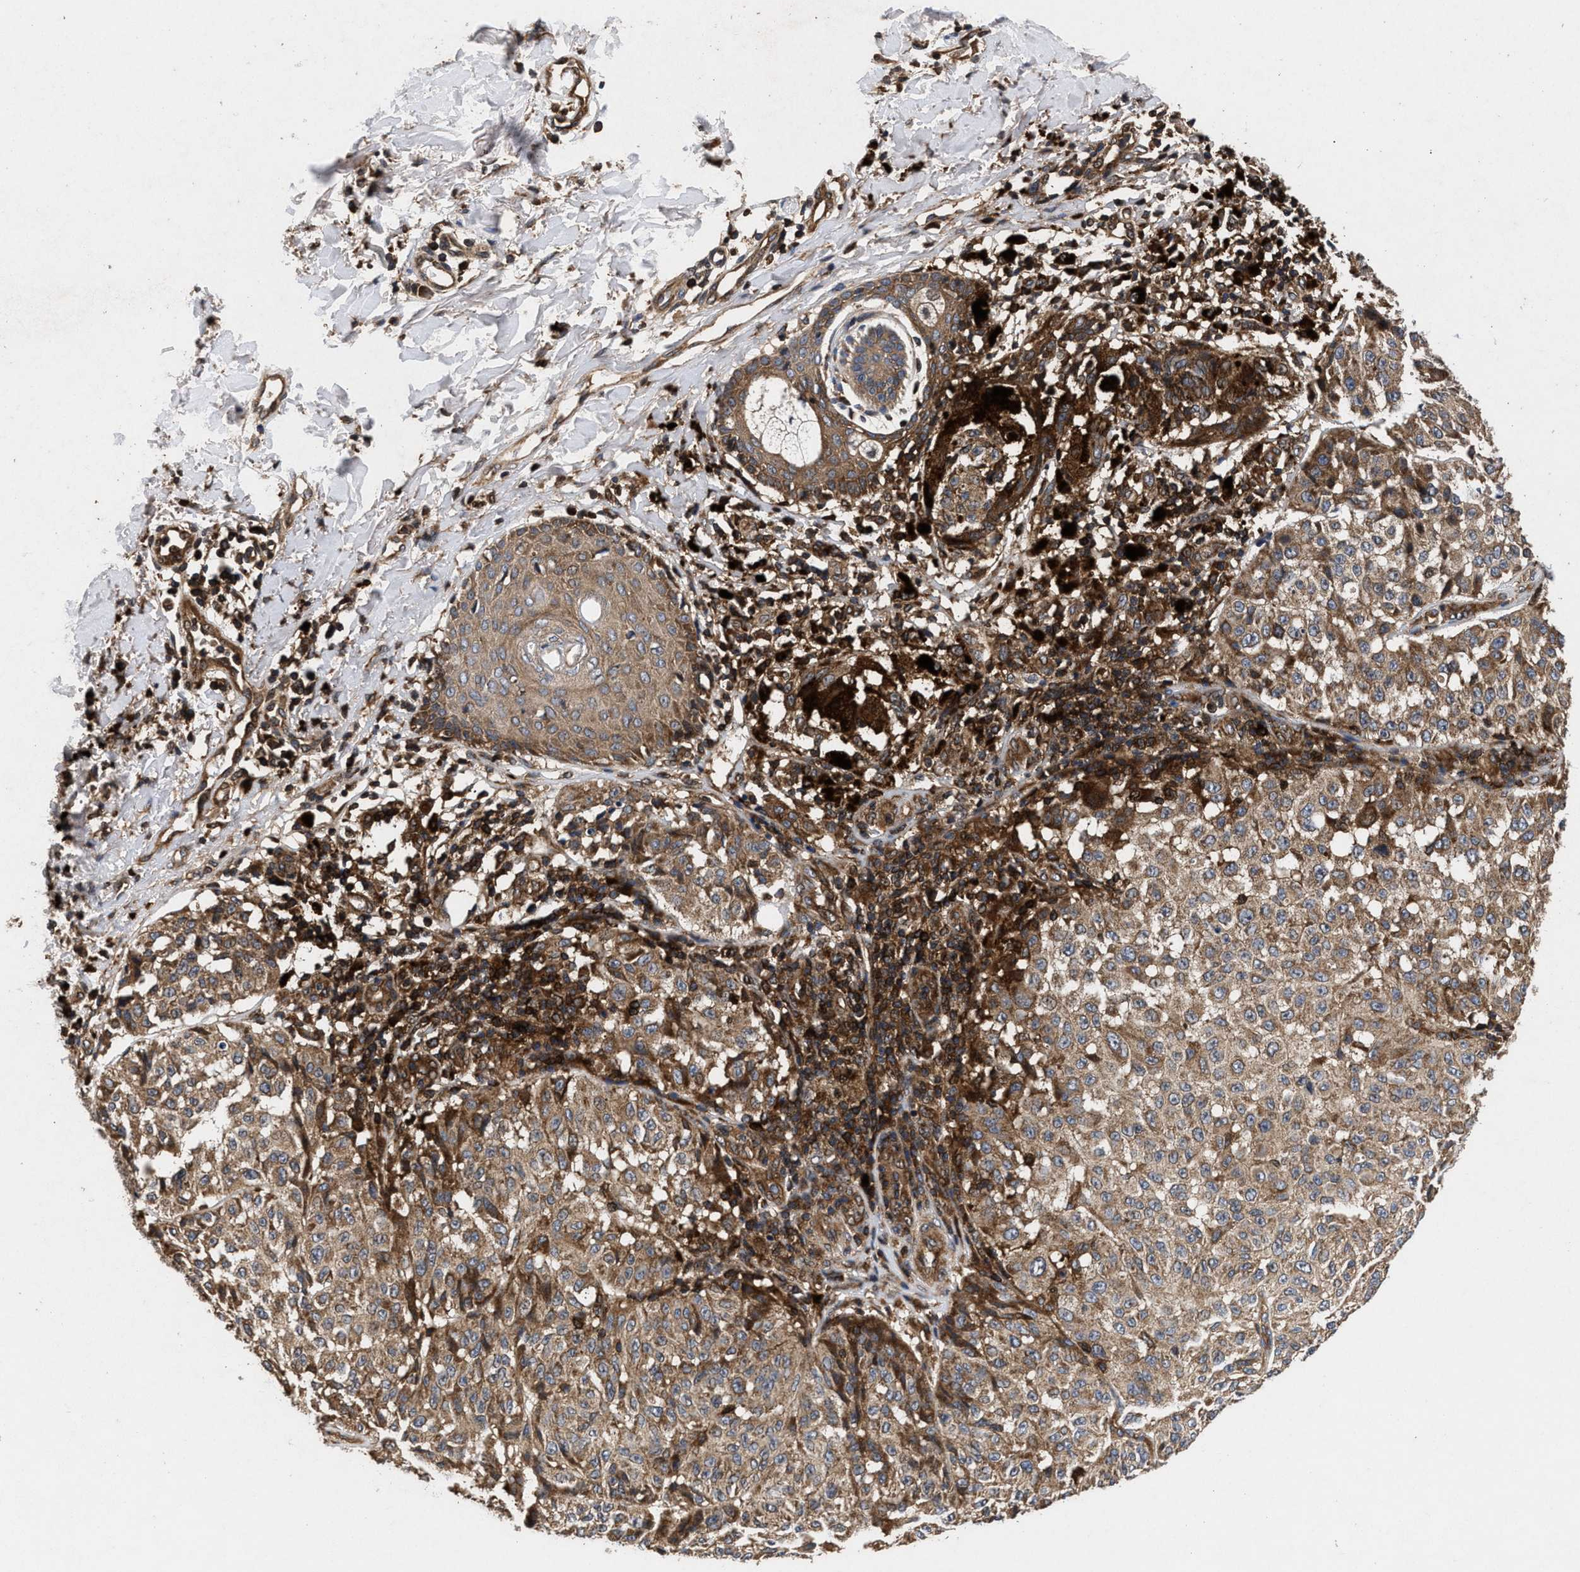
{"staining": {"intensity": "weak", "quantity": ">75%", "location": "cytoplasmic/membranous"}, "tissue": "melanoma", "cell_type": "Tumor cells", "image_type": "cancer", "snomed": [{"axis": "morphology", "description": "Malignant melanoma, NOS"}, {"axis": "topography", "description": "Skin"}], "caption": "This is a histology image of immunohistochemistry staining of malignant melanoma, which shows weak staining in the cytoplasmic/membranous of tumor cells.", "gene": "NFKB2", "patient": {"sex": "female", "age": 46}}